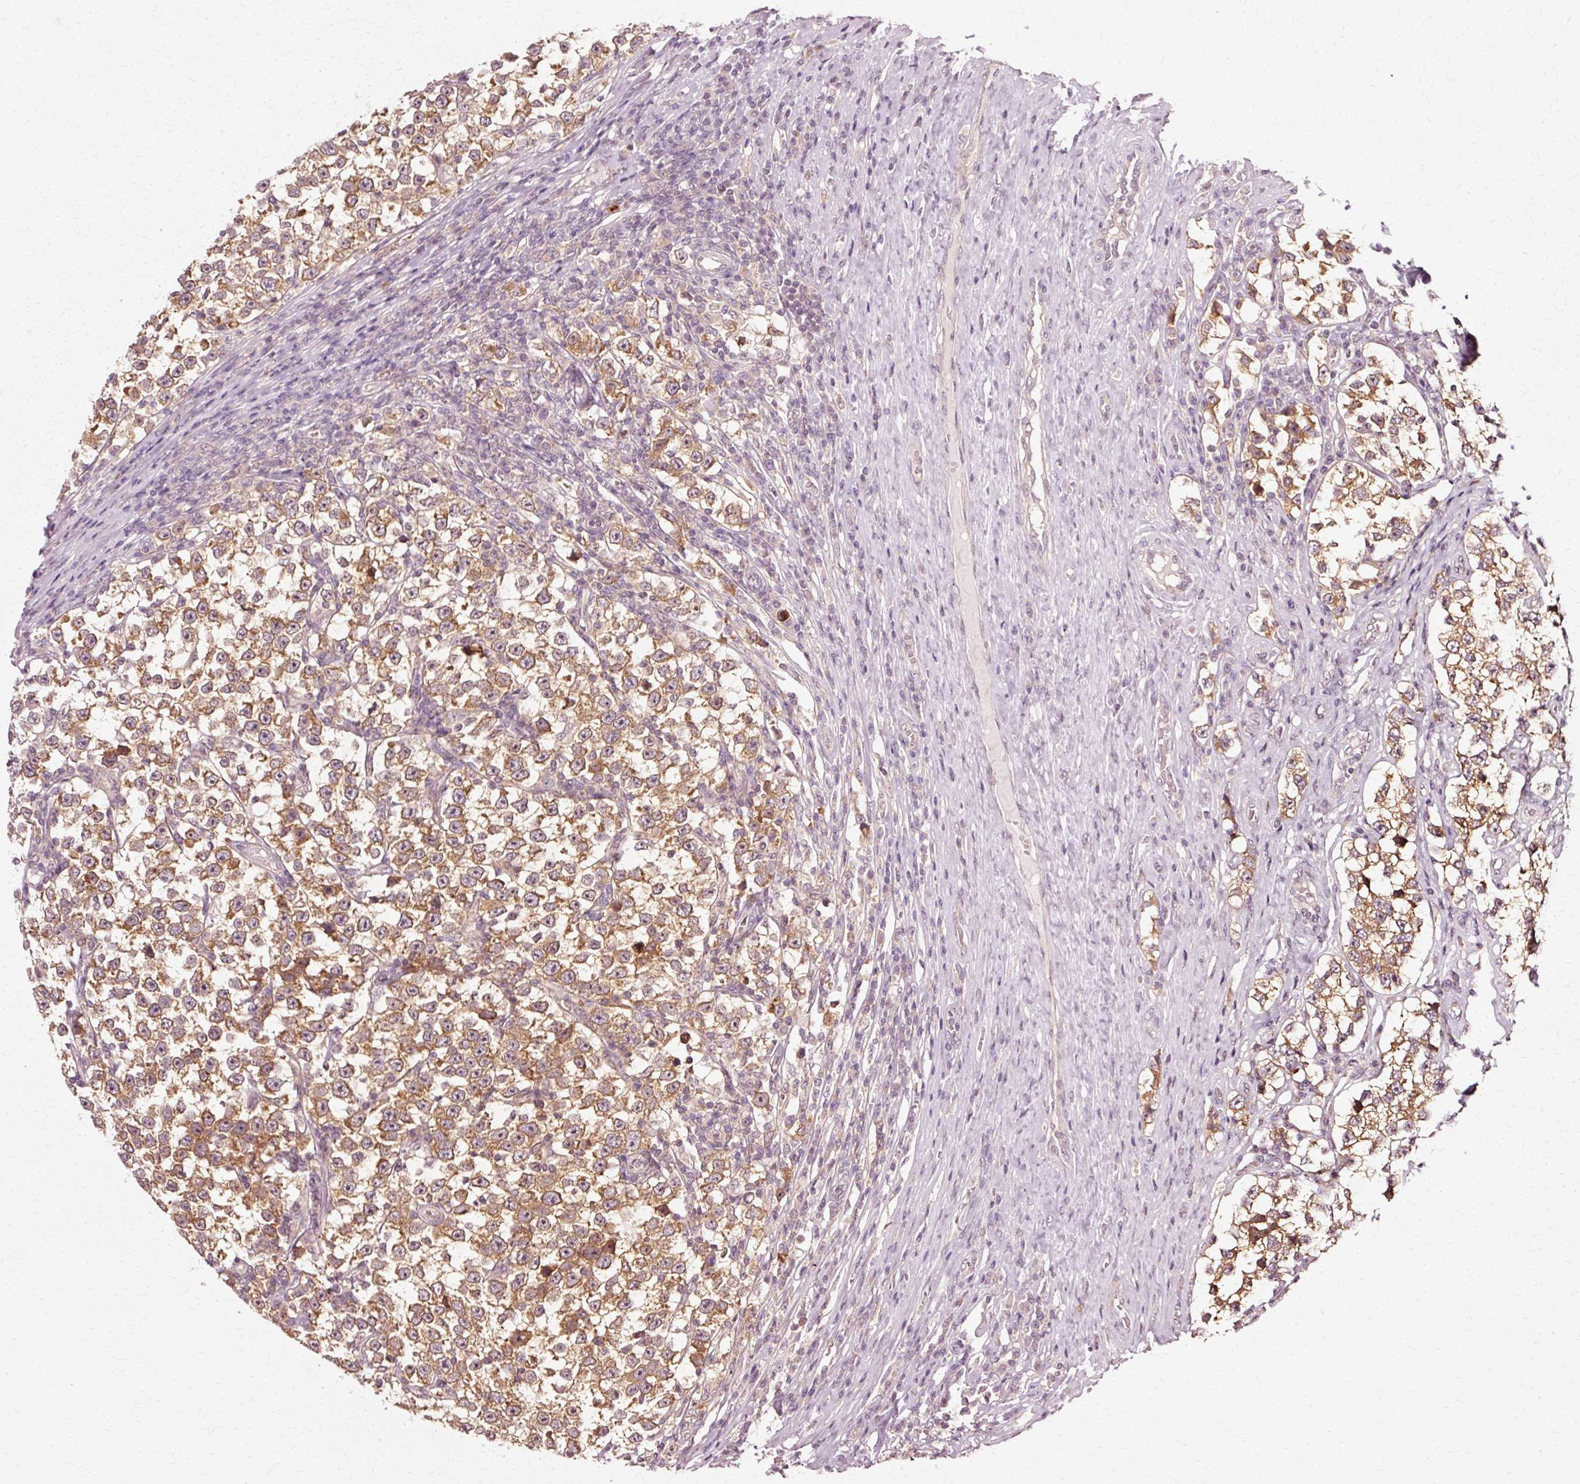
{"staining": {"intensity": "moderate", "quantity": ">75%", "location": "cytoplasmic/membranous"}, "tissue": "testis cancer", "cell_type": "Tumor cells", "image_type": "cancer", "snomed": [{"axis": "morphology", "description": "Normal tissue, NOS"}, {"axis": "morphology", "description": "Seminoma, NOS"}, {"axis": "topography", "description": "Testis"}], "caption": "High-power microscopy captured an immunohistochemistry histopathology image of testis cancer (seminoma), revealing moderate cytoplasmic/membranous expression in approximately >75% of tumor cells.", "gene": "RGPD5", "patient": {"sex": "male", "age": 43}}